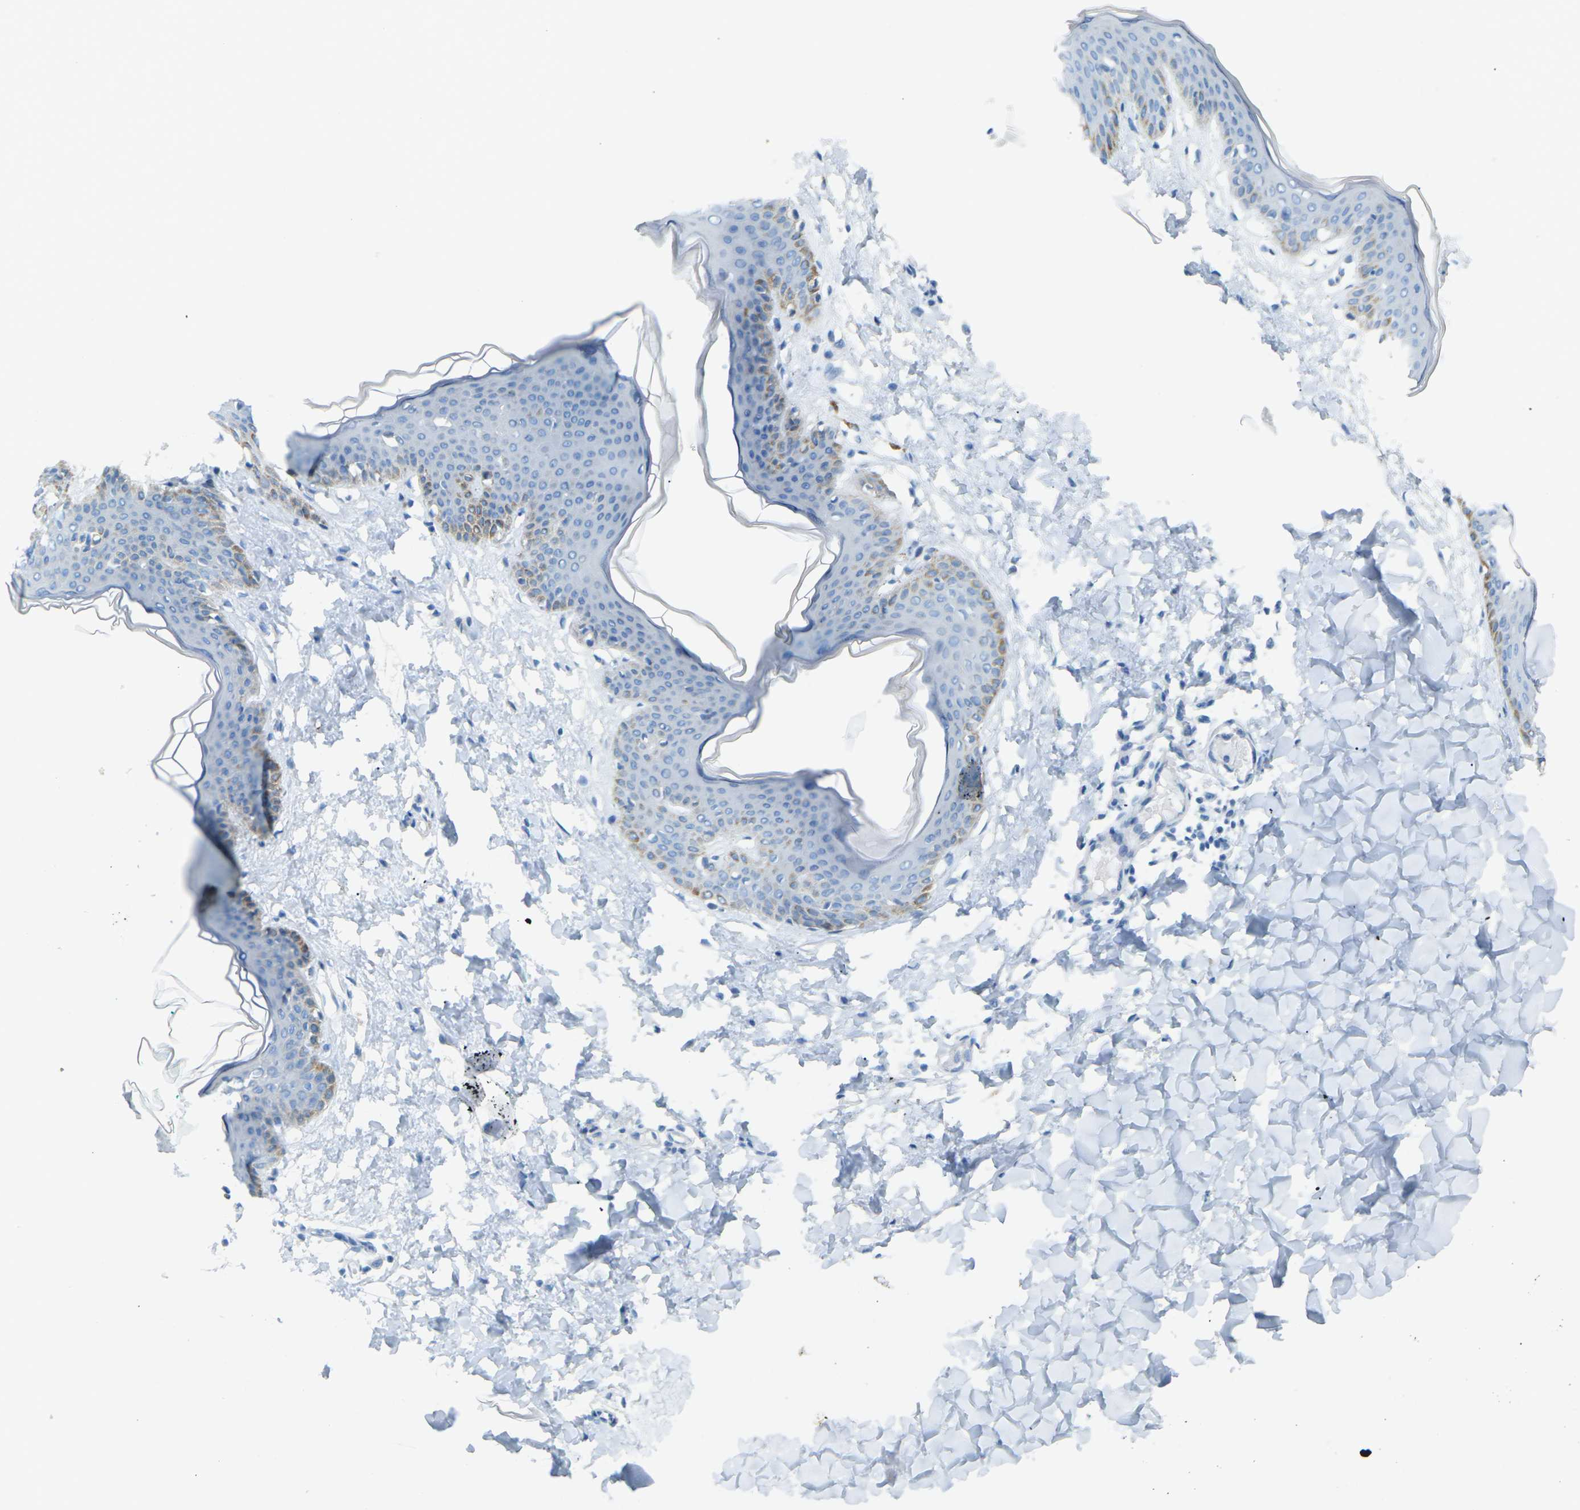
{"staining": {"intensity": "negative", "quantity": "none", "location": "none"}, "tissue": "skin", "cell_type": "Fibroblasts", "image_type": "normal", "snomed": [{"axis": "morphology", "description": "Normal tissue, NOS"}, {"axis": "topography", "description": "Skin"}], "caption": "An IHC image of normal skin is shown. There is no staining in fibroblasts of skin. The staining was performed using DAB (3,3'-diaminobenzidine) to visualize the protein expression in brown, while the nuclei were stained in blue with hematoxylin (Magnification: 20x).", "gene": "CDH16", "patient": {"sex": "female", "age": 17}}